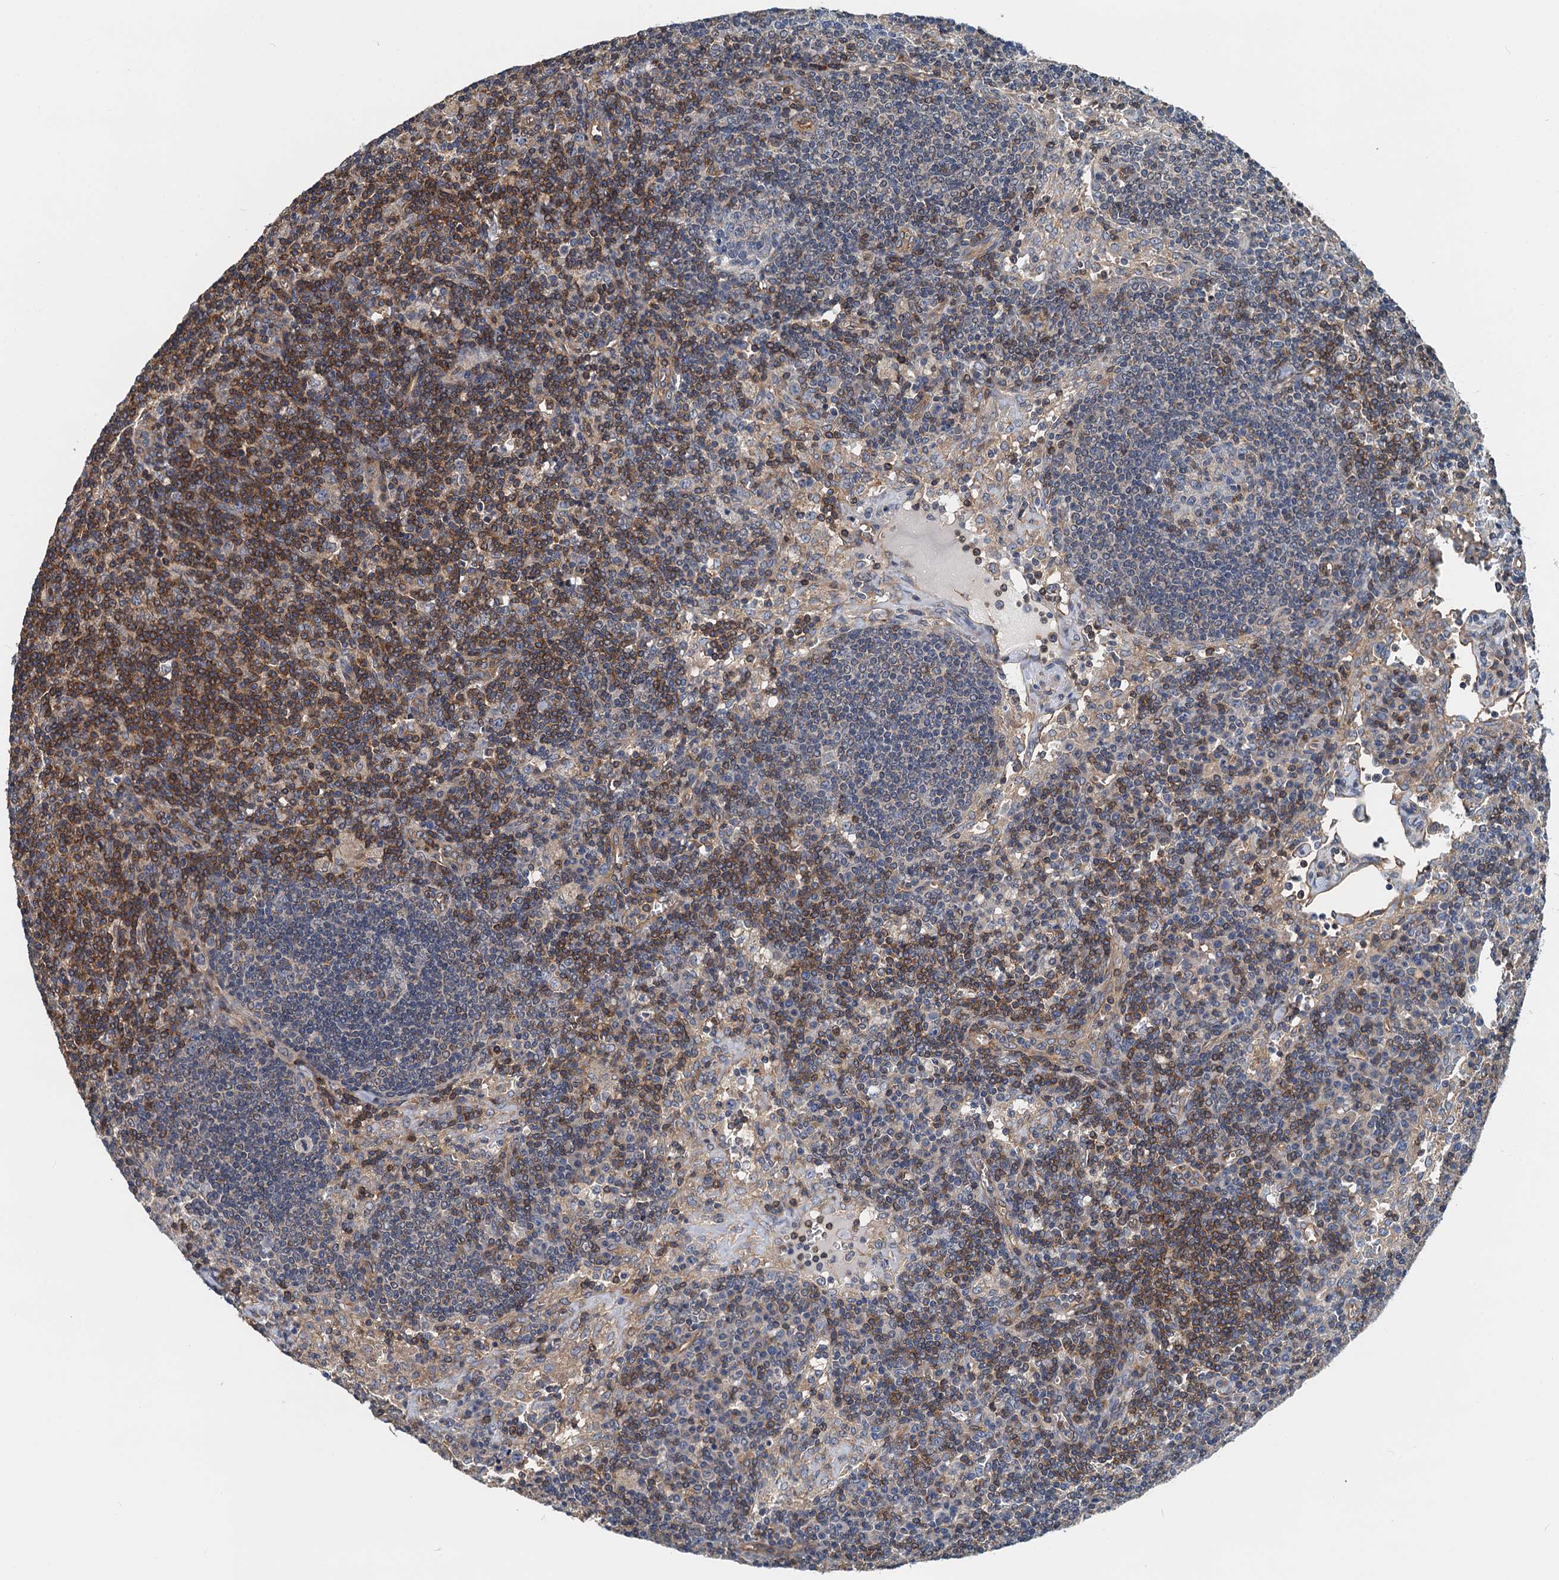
{"staining": {"intensity": "strong", "quantity": "<25%", "location": "cytoplasmic/membranous"}, "tissue": "lymph node", "cell_type": "Germinal center cells", "image_type": "normal", "snomed": [{"axis": "morphology", "description": "Normal tissue, NOS"}, {"axis": "topography", "description": "Lymph node"}], "caption": "Benign lymph node demonstrates strong cytoplasmic/membranous staining in about <25% of germinal center cells The staining is performed using DAB brown chromogen to label protein expression. The nuclei are counter-stained blue using hematoxylin..", "gene": "ROGDI", "patient": {"sex": "male", "age": 58}}